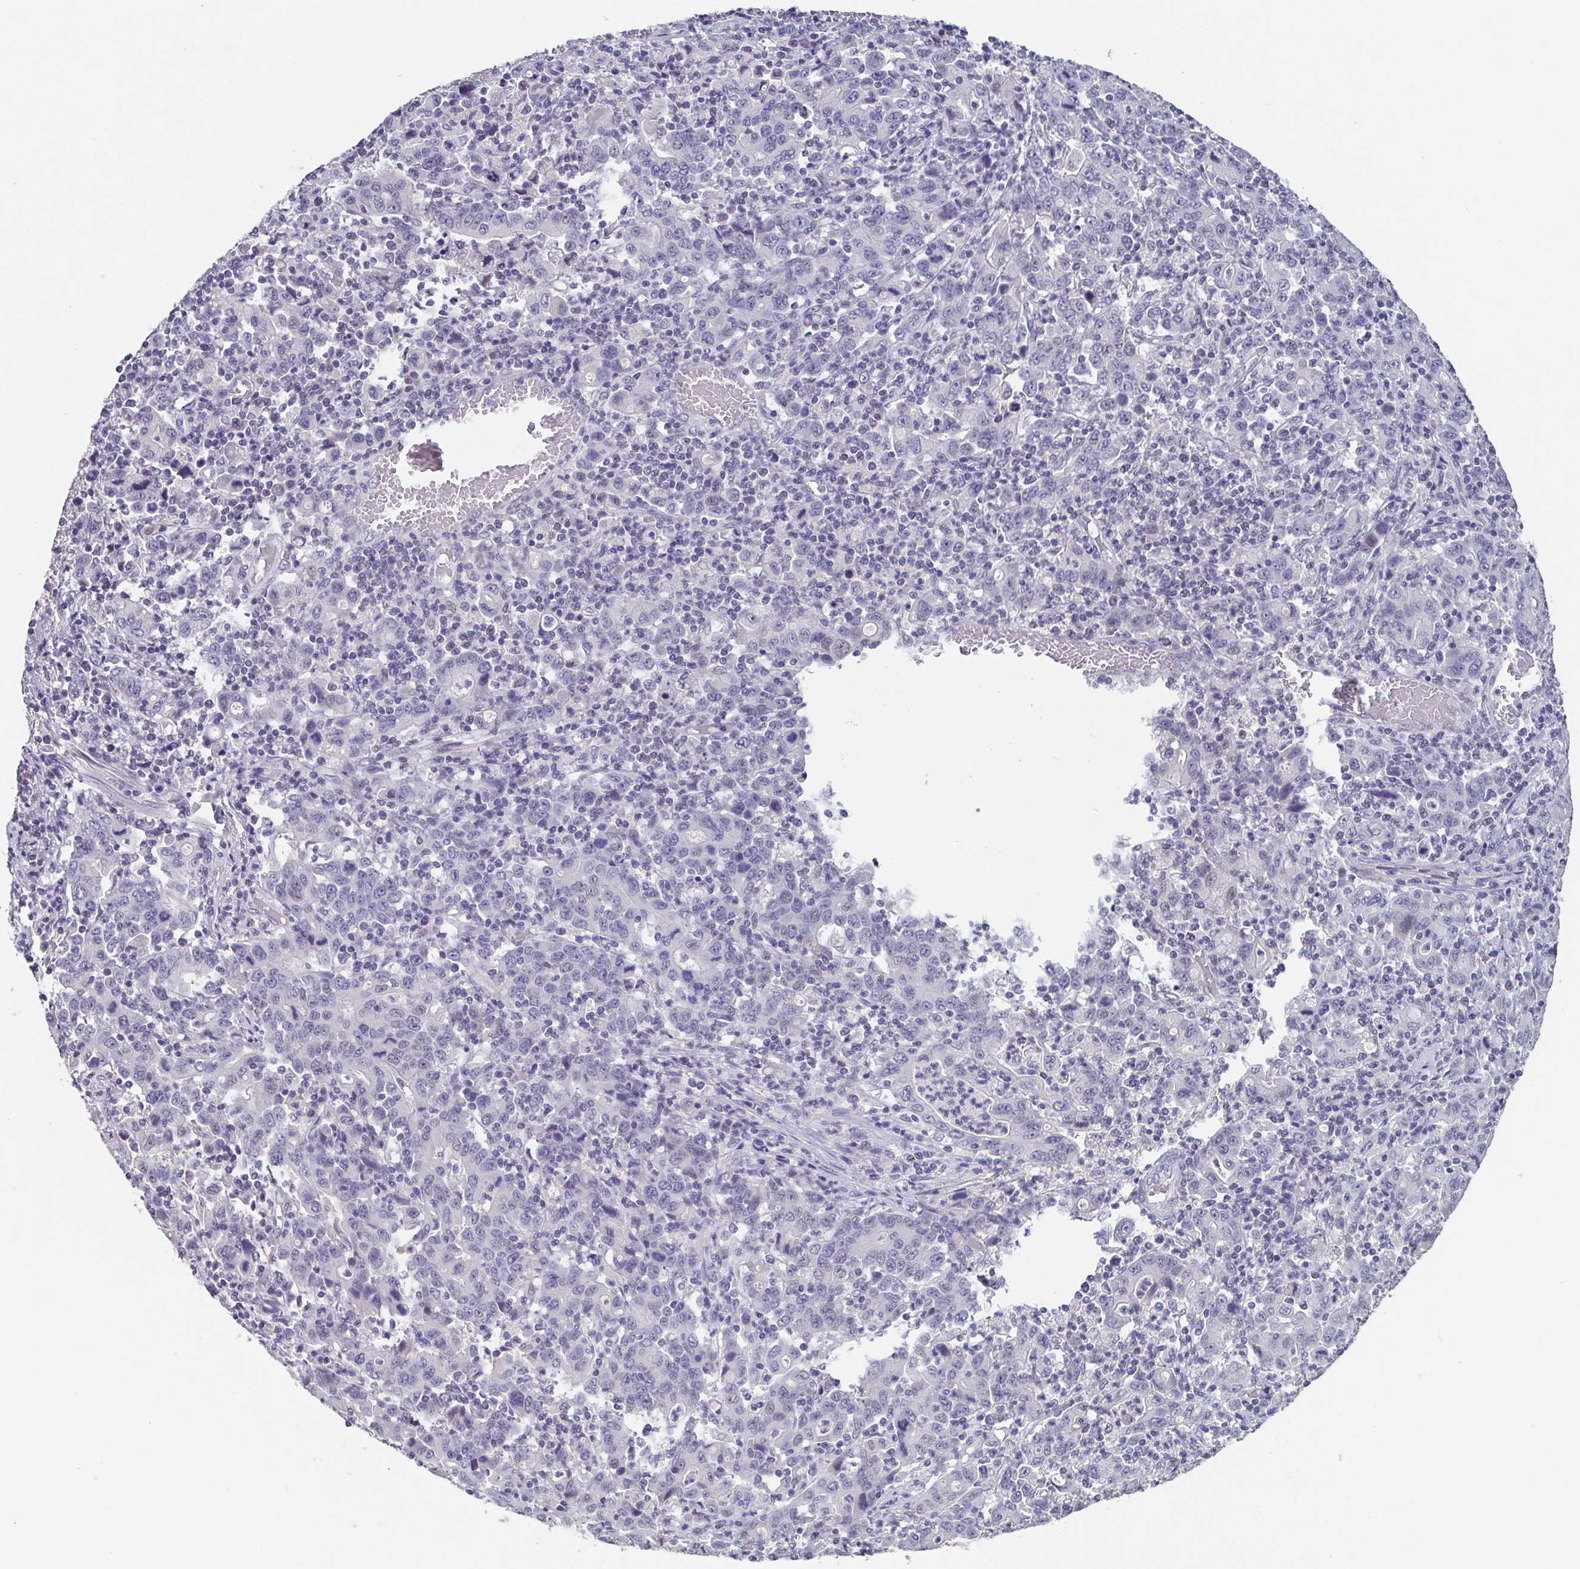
{"staining": {"intensity": "negative", "quantity": "none", "location": "none"}, "tissue": "stomach cancer", "cell_type": "Tumor cells", "image_type": "cancer", "snomed": [{"axis": "morphology", "description": "Adenocarcinoma, NOS"}, {"axis": "topography", "description": "Stomach, upper"}], "caption": "There is no significant staining in tumor cells of stomach cancer. (DAB IHC visualized using brightfield microscopy, high magnification).", "gene": "GHRL", "patient": {"sex": "male", "age": 69}}